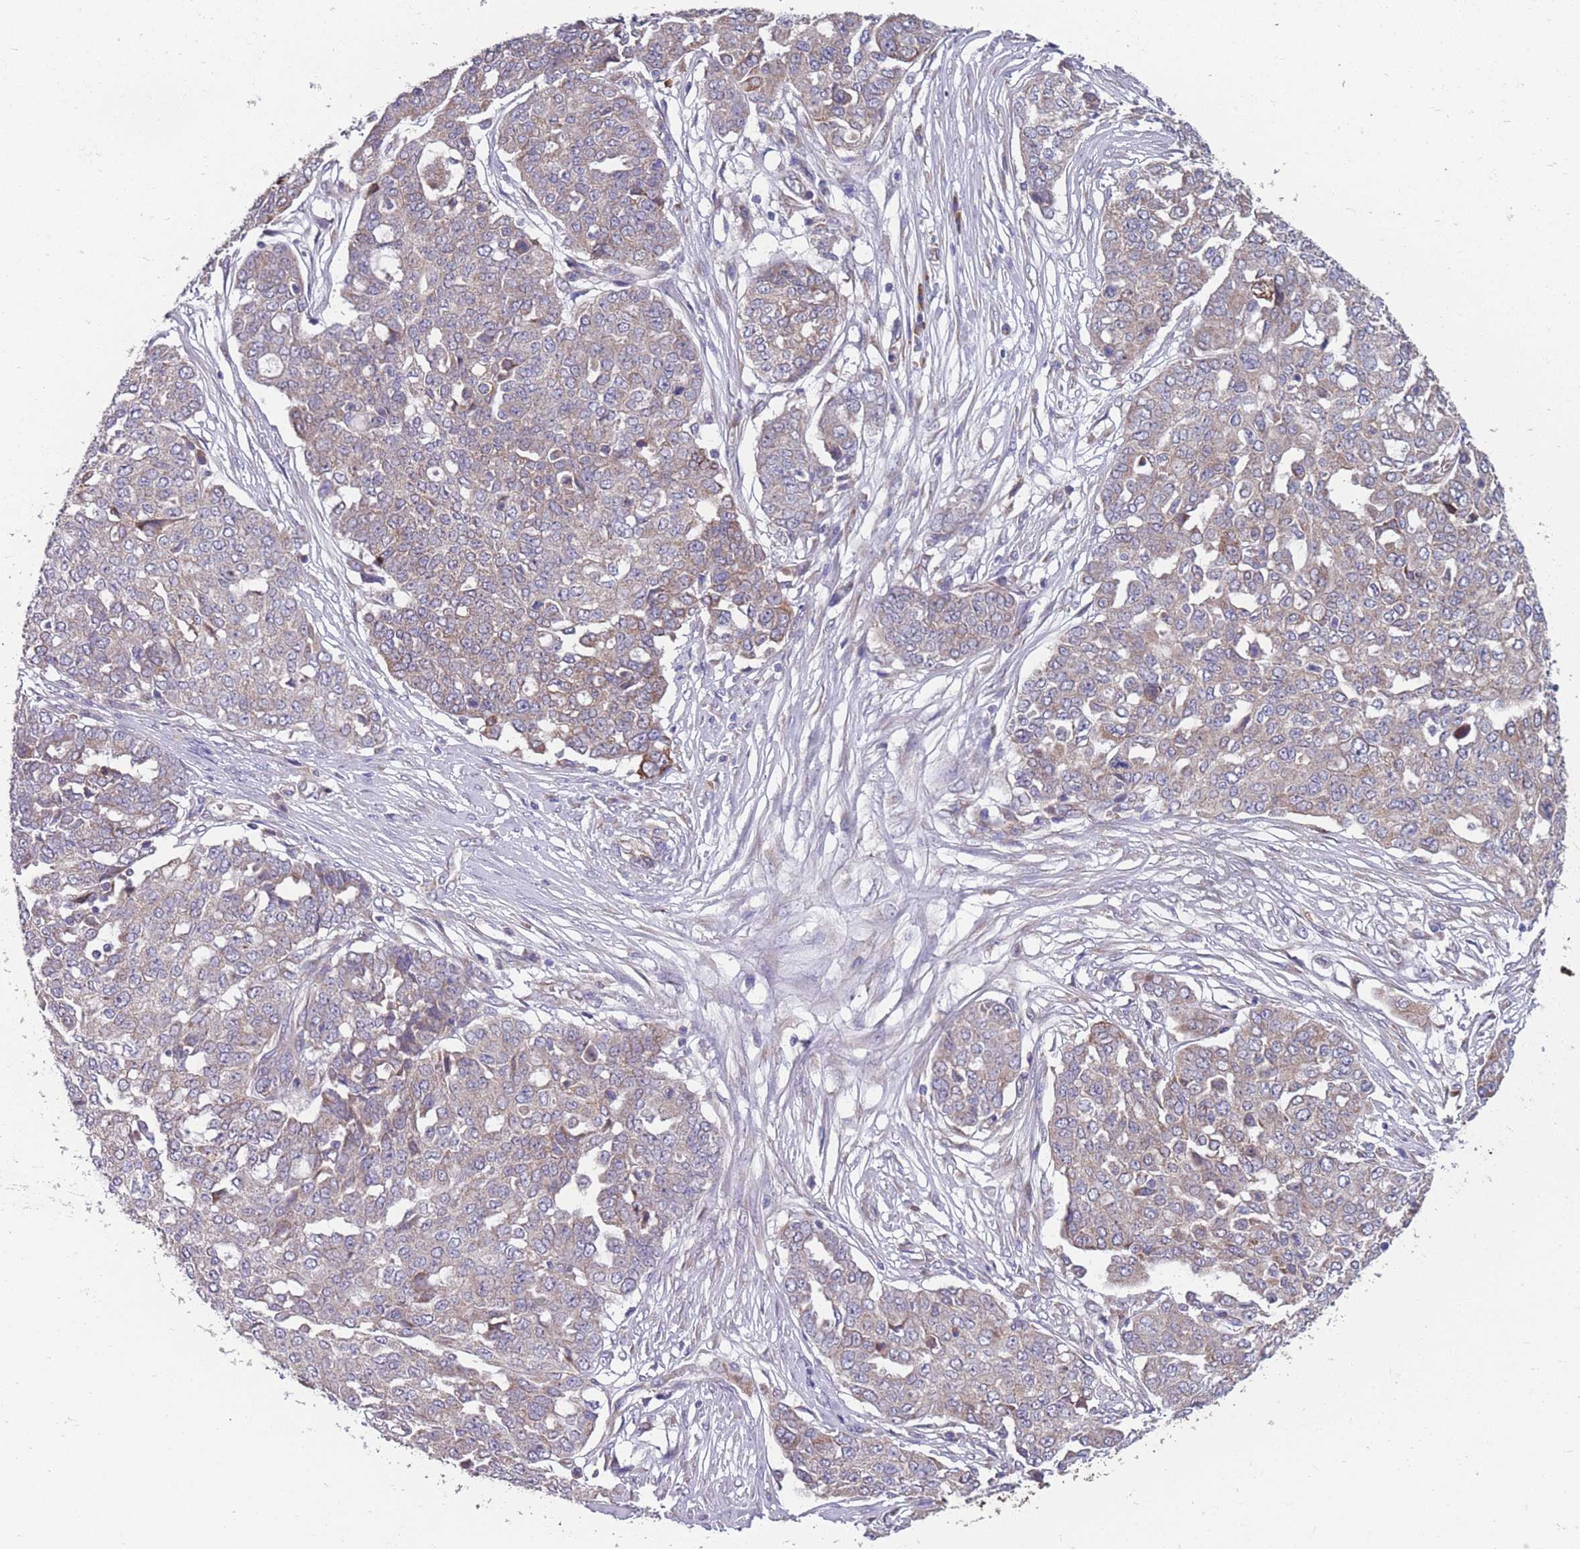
{"staining": {"intensity": "weak", "quantity": ">75%", "location": "cytoplasmic/membranous"}, "tissue": "ovarian cancer", "cell_type": "Tumor cells", "image_type": "cancer", "snomed": [{"axis": "morphology", "description": "Cystadenocarcinoma, serous, NOS"}, {"axis": "topography", "description": "Soft tissue"}, {"axis": "topography", "description": "Ovary"}], "caption": "Immunohistochemical staining of human ovarian cancer shows low levels of weak cytoplasmic/membranous protein expression in about >75% of tumor cells. (DAB (3,3'-diaminobenzidine) = brown stain, brightfield microscopy at high magnification).", "gene": "STIM2", "patient": {"sex": "female", "age": 57}}